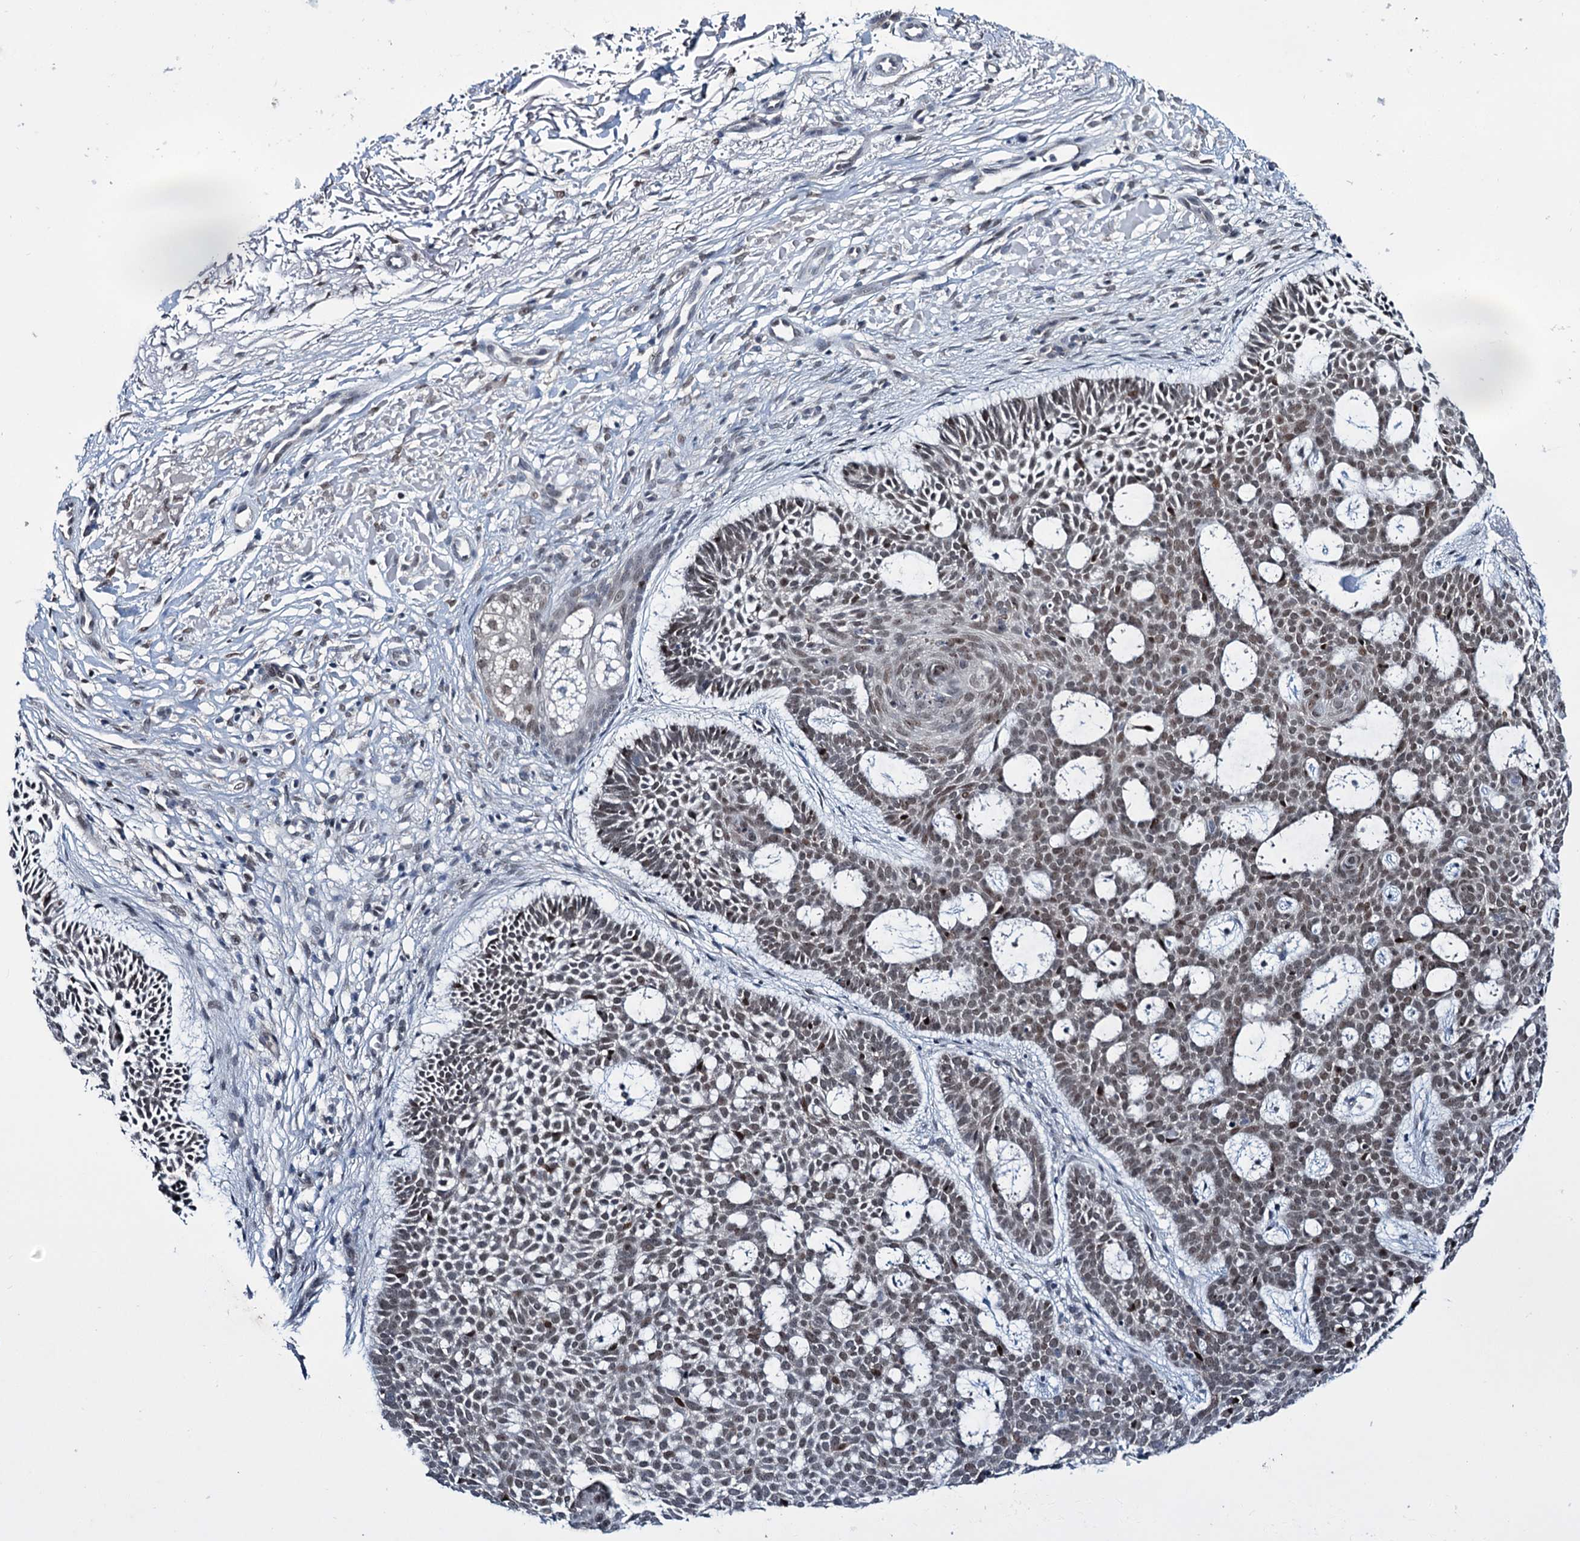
{"staining": {"intensity": "weak", "quantity": "25%-75%", "location": "nuclear"}, "tissue": "skin cancer", "cell_type": "Tumor cells", "image_type": "cancer", "snomed": [{"axis": "morphology", "description": "Basal cell carcinoma"}, {"axis": "topography", "description": "Skin"}], "caption": "Immunohistochemical staining of human skin cancer (basal cell carcinoma) reveals low levels of weak nuclear expression in about 25%-75% of tumor cells.", "gene": "DCUN1D4", "patient": {"sex": "male", "age": 85}}